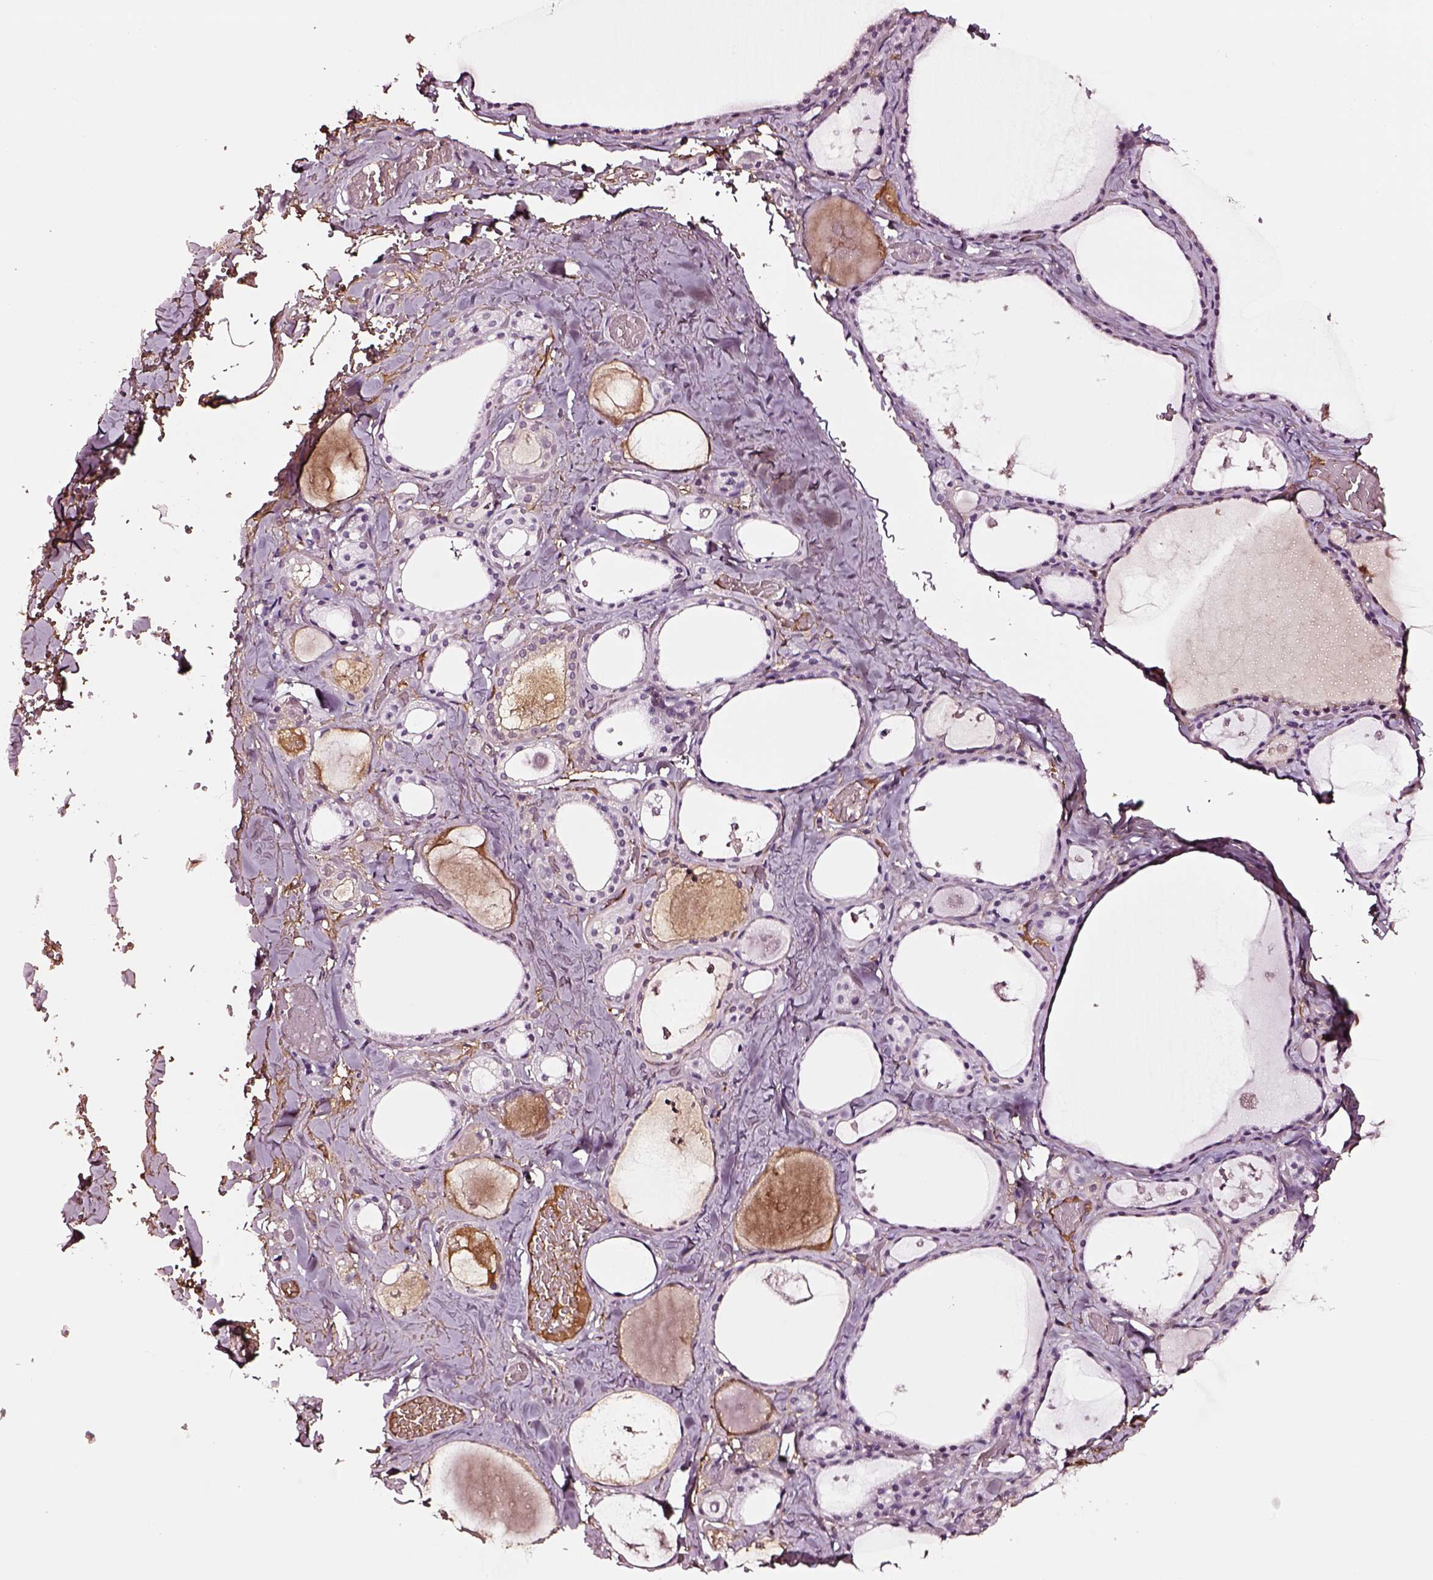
{"staining": {"intensity": "negative", "quantity": "none", "location": "none"}, "tissue": "thyroid gland", "cell_type": "Glandular cells", "image_type": "normal", "snomed": [{"axis": "morphology", "description": "Normal tissue, NOS"}, {"axis": "topography", "description": "Thyroid gland"}], "caption": "DAB immunohistochemical staining of normal human thyroid gland reveals no significant positivity in glandular cells. (Brightfield microscopy of DAB (3,3'-diaminobenzidine) IHC at high magnification).", "gene": "TF", "patient": {"sex": "male", "age": 56}}